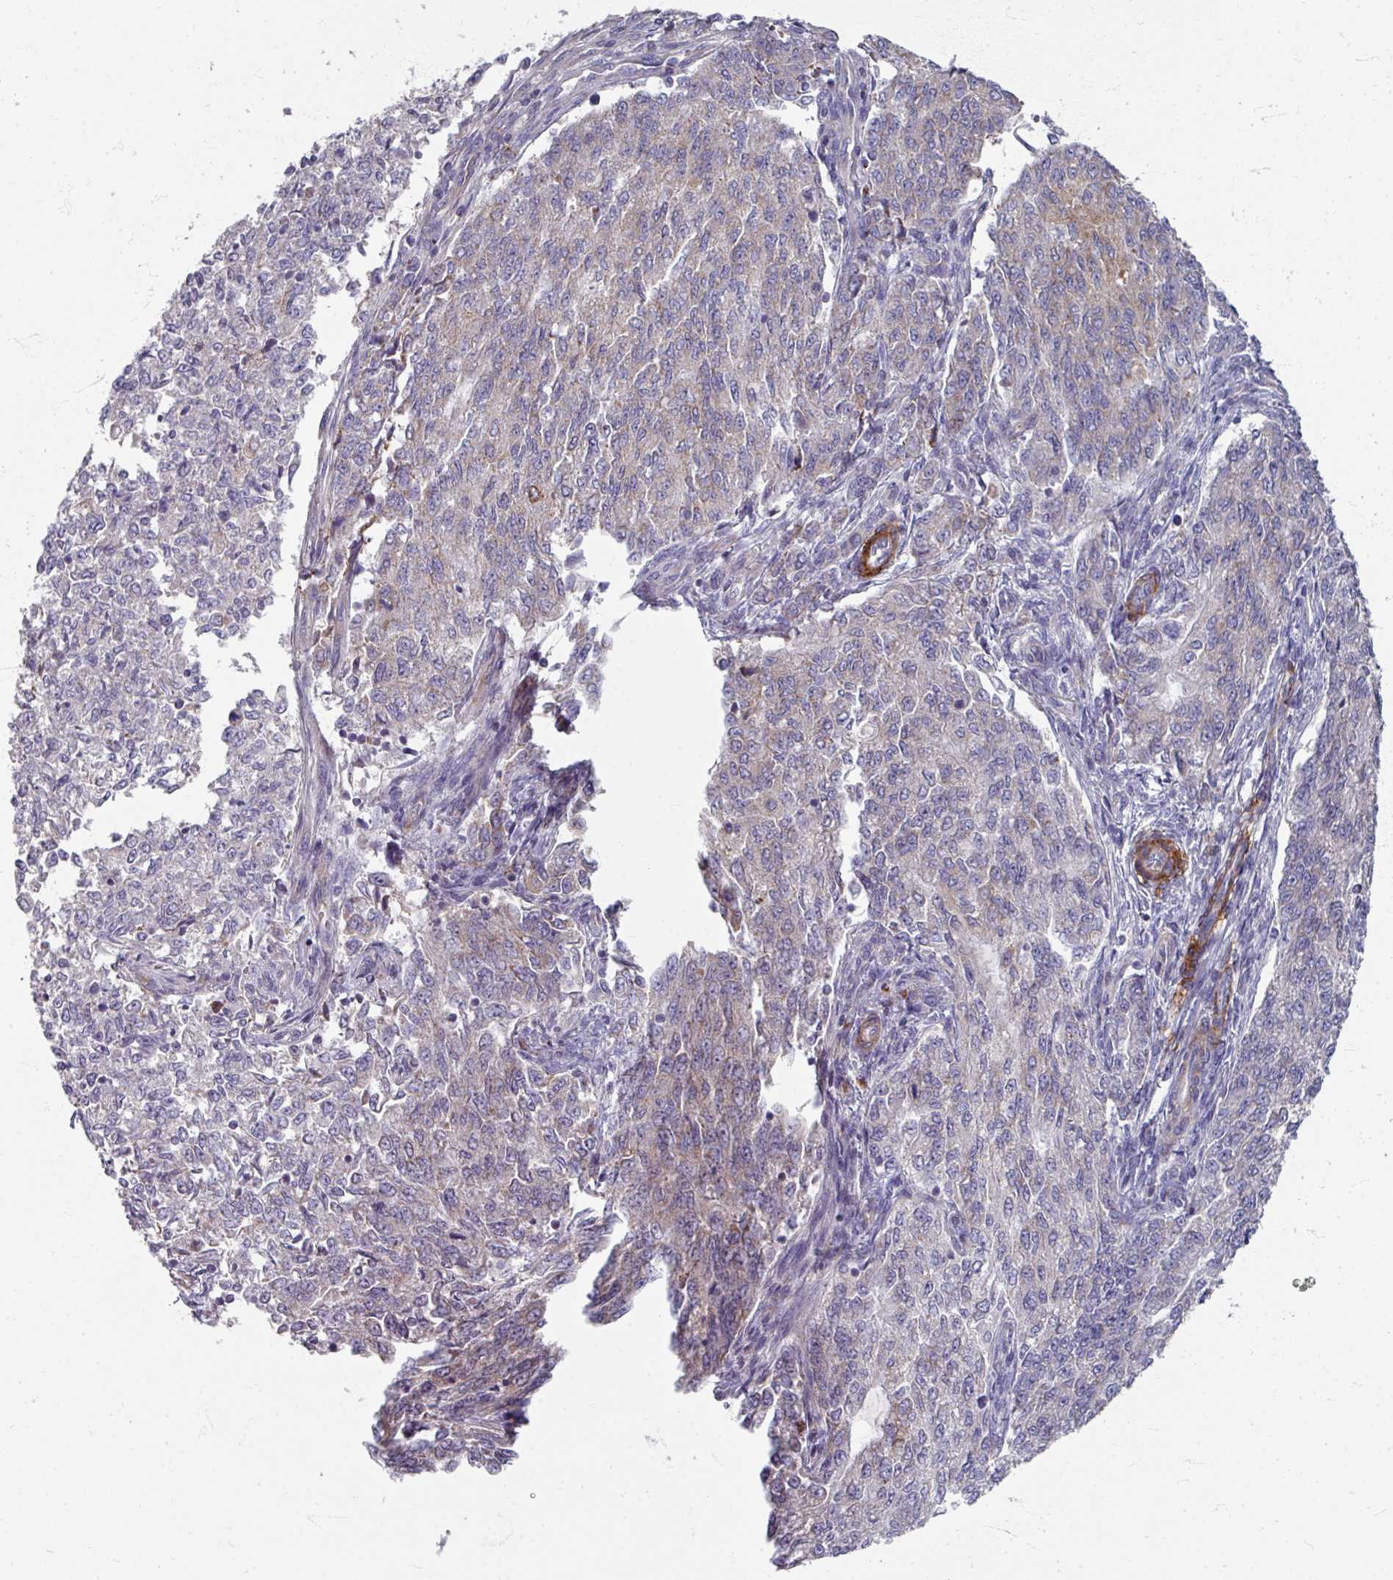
{"staining": {"intensity": "negative", "quantity": "none", "location": "none"}, "tissue": "endometrial cancer", "cell_type": "Tumor cells", "image_type": "cancer", "snomed": [{"axis": "morphology", "description": "Adenocarcinoma, NOS"}, {"axis": "topography", "description": "Endometrium"}], "caption": "DAB immunohistochemical staining of human endometrial cancer reveals no significant staining in tumor cells. Brightfield microscopy of IHC stained with DAB (3,3'-diaminobenzidine) (brown) and hematoxylin (blue), captured at high magnification.", "gene": "GABARAPL1", "patient": {"sex": "female", "age": 50}}